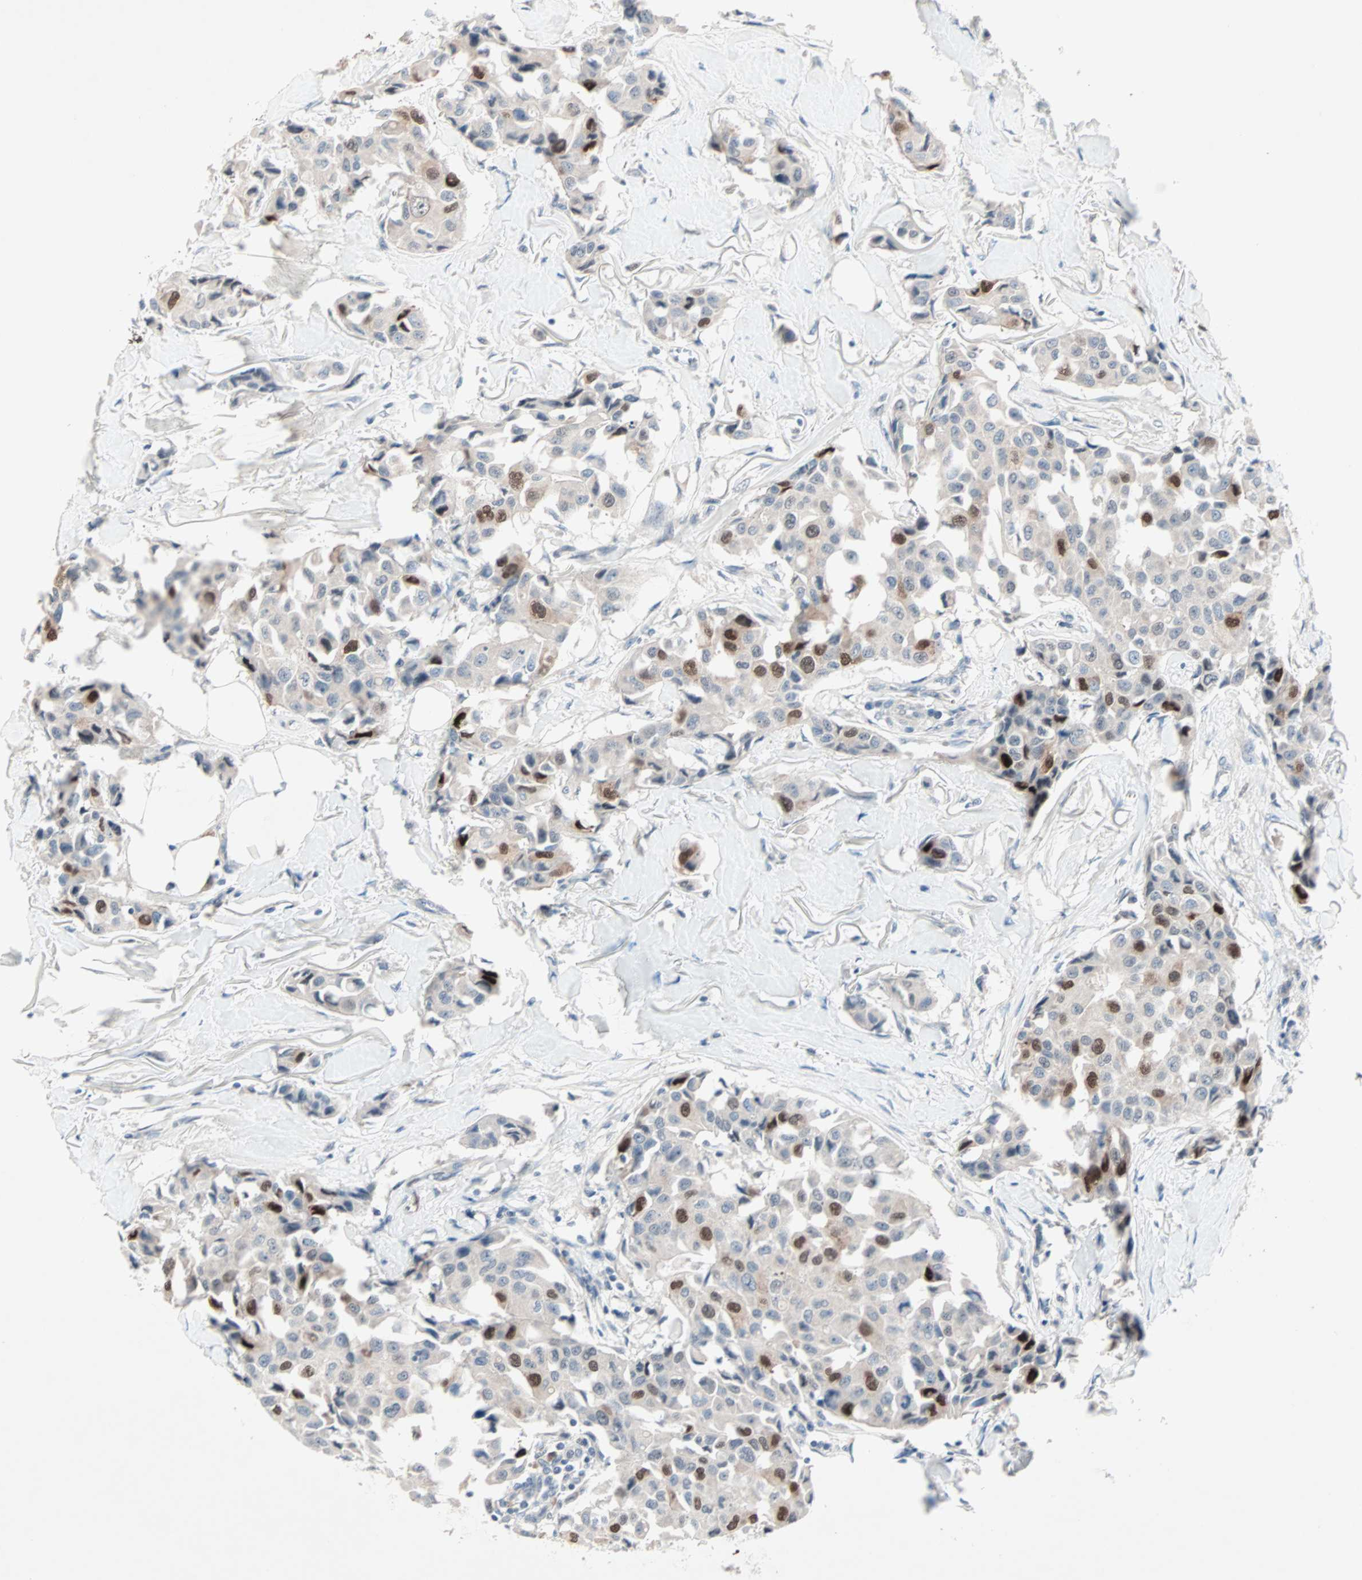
{"staining": {"intensity": "strong", "quantity": "<25%", "location": "nuclear"}, "tissue": "breast cancer", "cell_type": "Tumor cells", "image_type": "cancer", "snomed": [{"axis": "morphology", "description": "Duct carcinoma"}, {"axis": "topography", "description": "Breast"}], "caption": "High-magnification brightfield microscopy of breast cancer (infiltrating ductal carcinoma) stained with DAB (3,3'-diaminobenzidine) (brown) and counterstained with hematoxylin (blue). tumor cells exhibit strong nuclear staining is appreciated in approximately<25% of cells.", "gene": "CCNE2", "patient": {"sex": "female", "age": 80}}